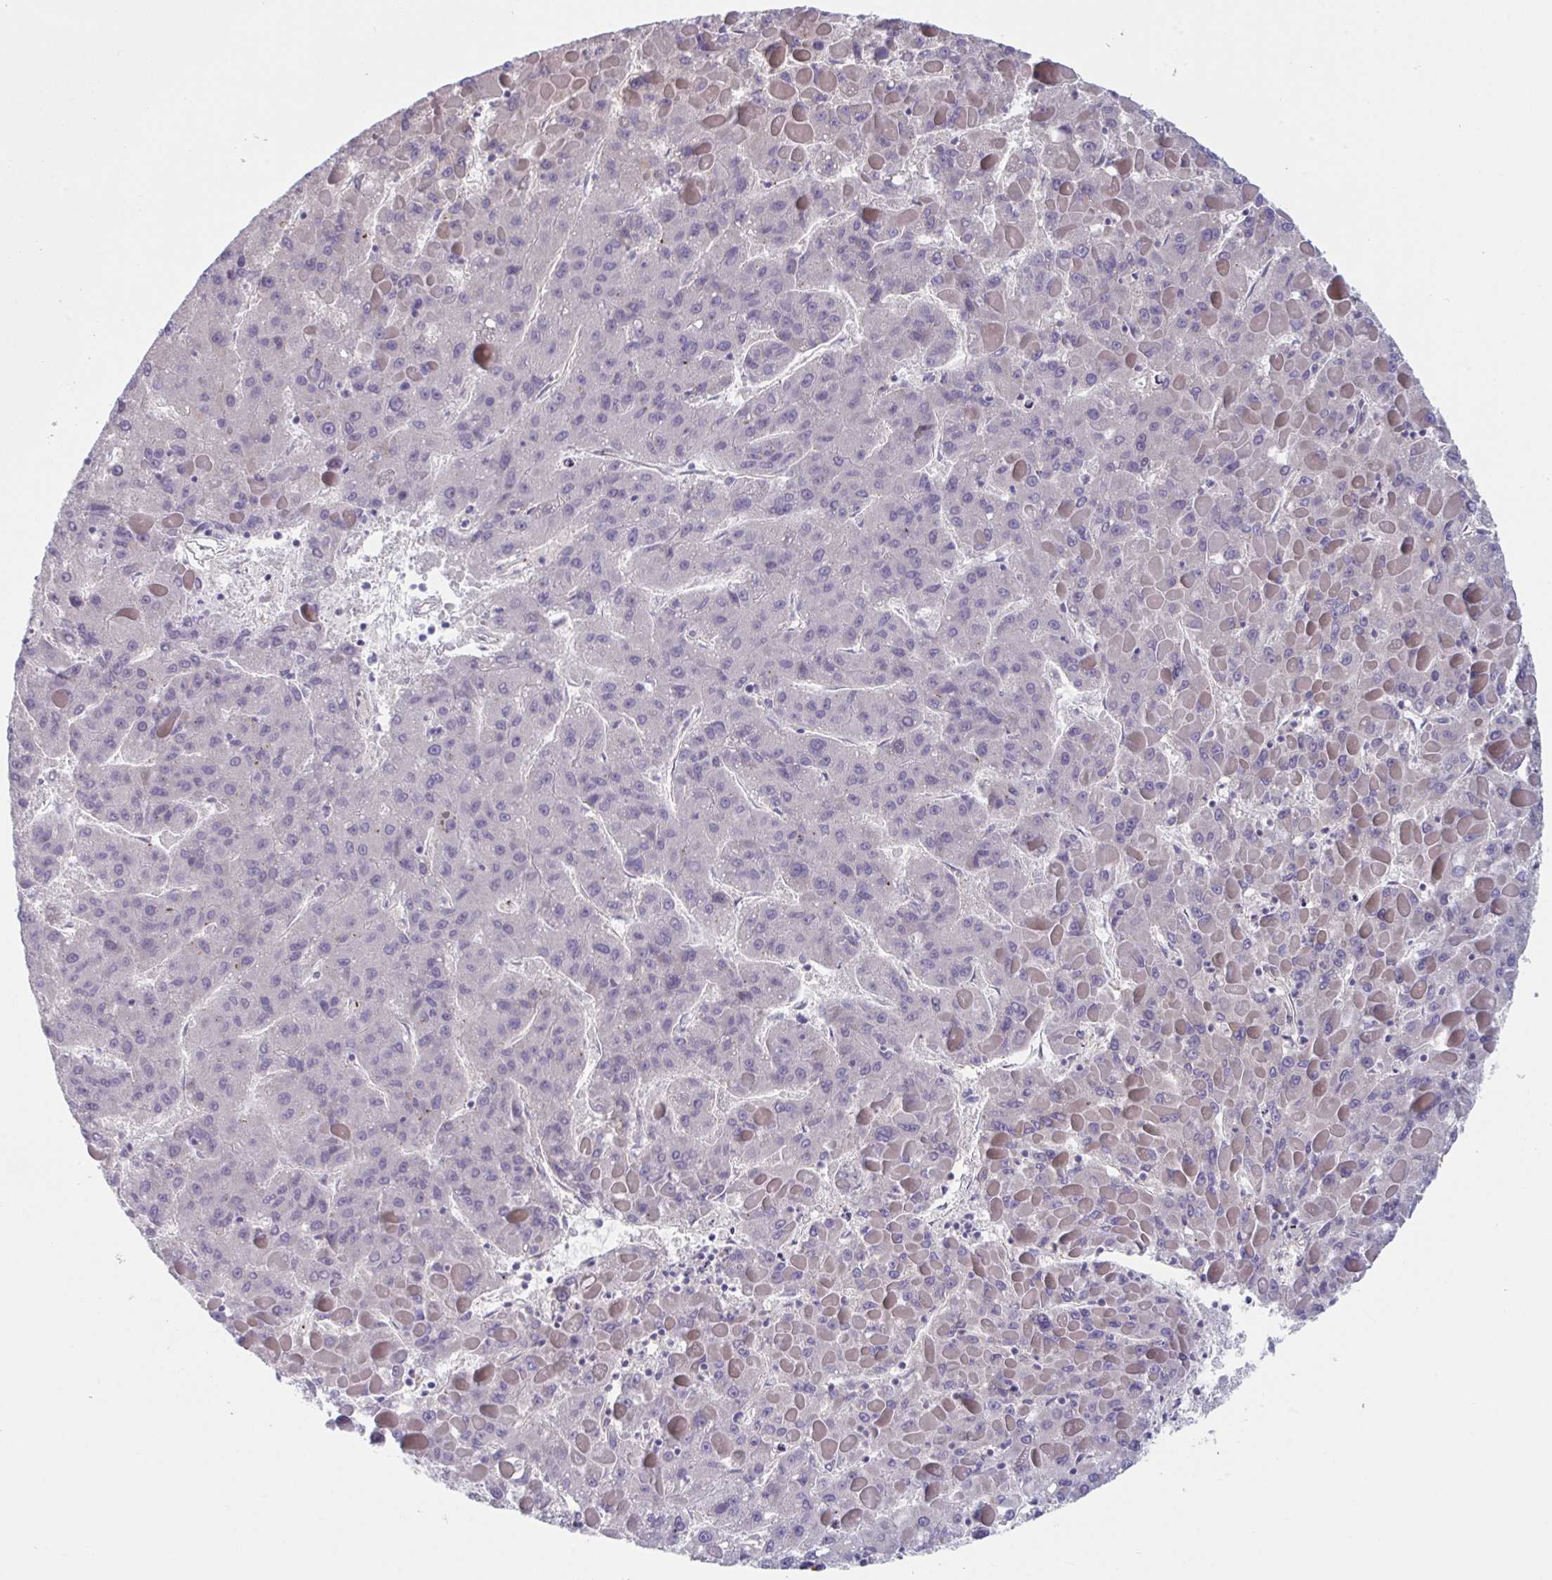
{"staining": {"intensity": "negative", "quantity": "none", "location": "none"}, "tissue": "liver cancer", "cell_type": "Tumor cells", "image_type": "cancer", "snomed": [{"axis": "morphology", "description": "Carcinoma, Hepatocellular, NOS"}, {"axis": "topography", "description": "Liver"}], "caption": "There is no significant staining in tumor cells of liver cancer (hepatocellular carcinoma).", "gene": "TNFSF10", "patient": {"sex": "female", "age": 82}}